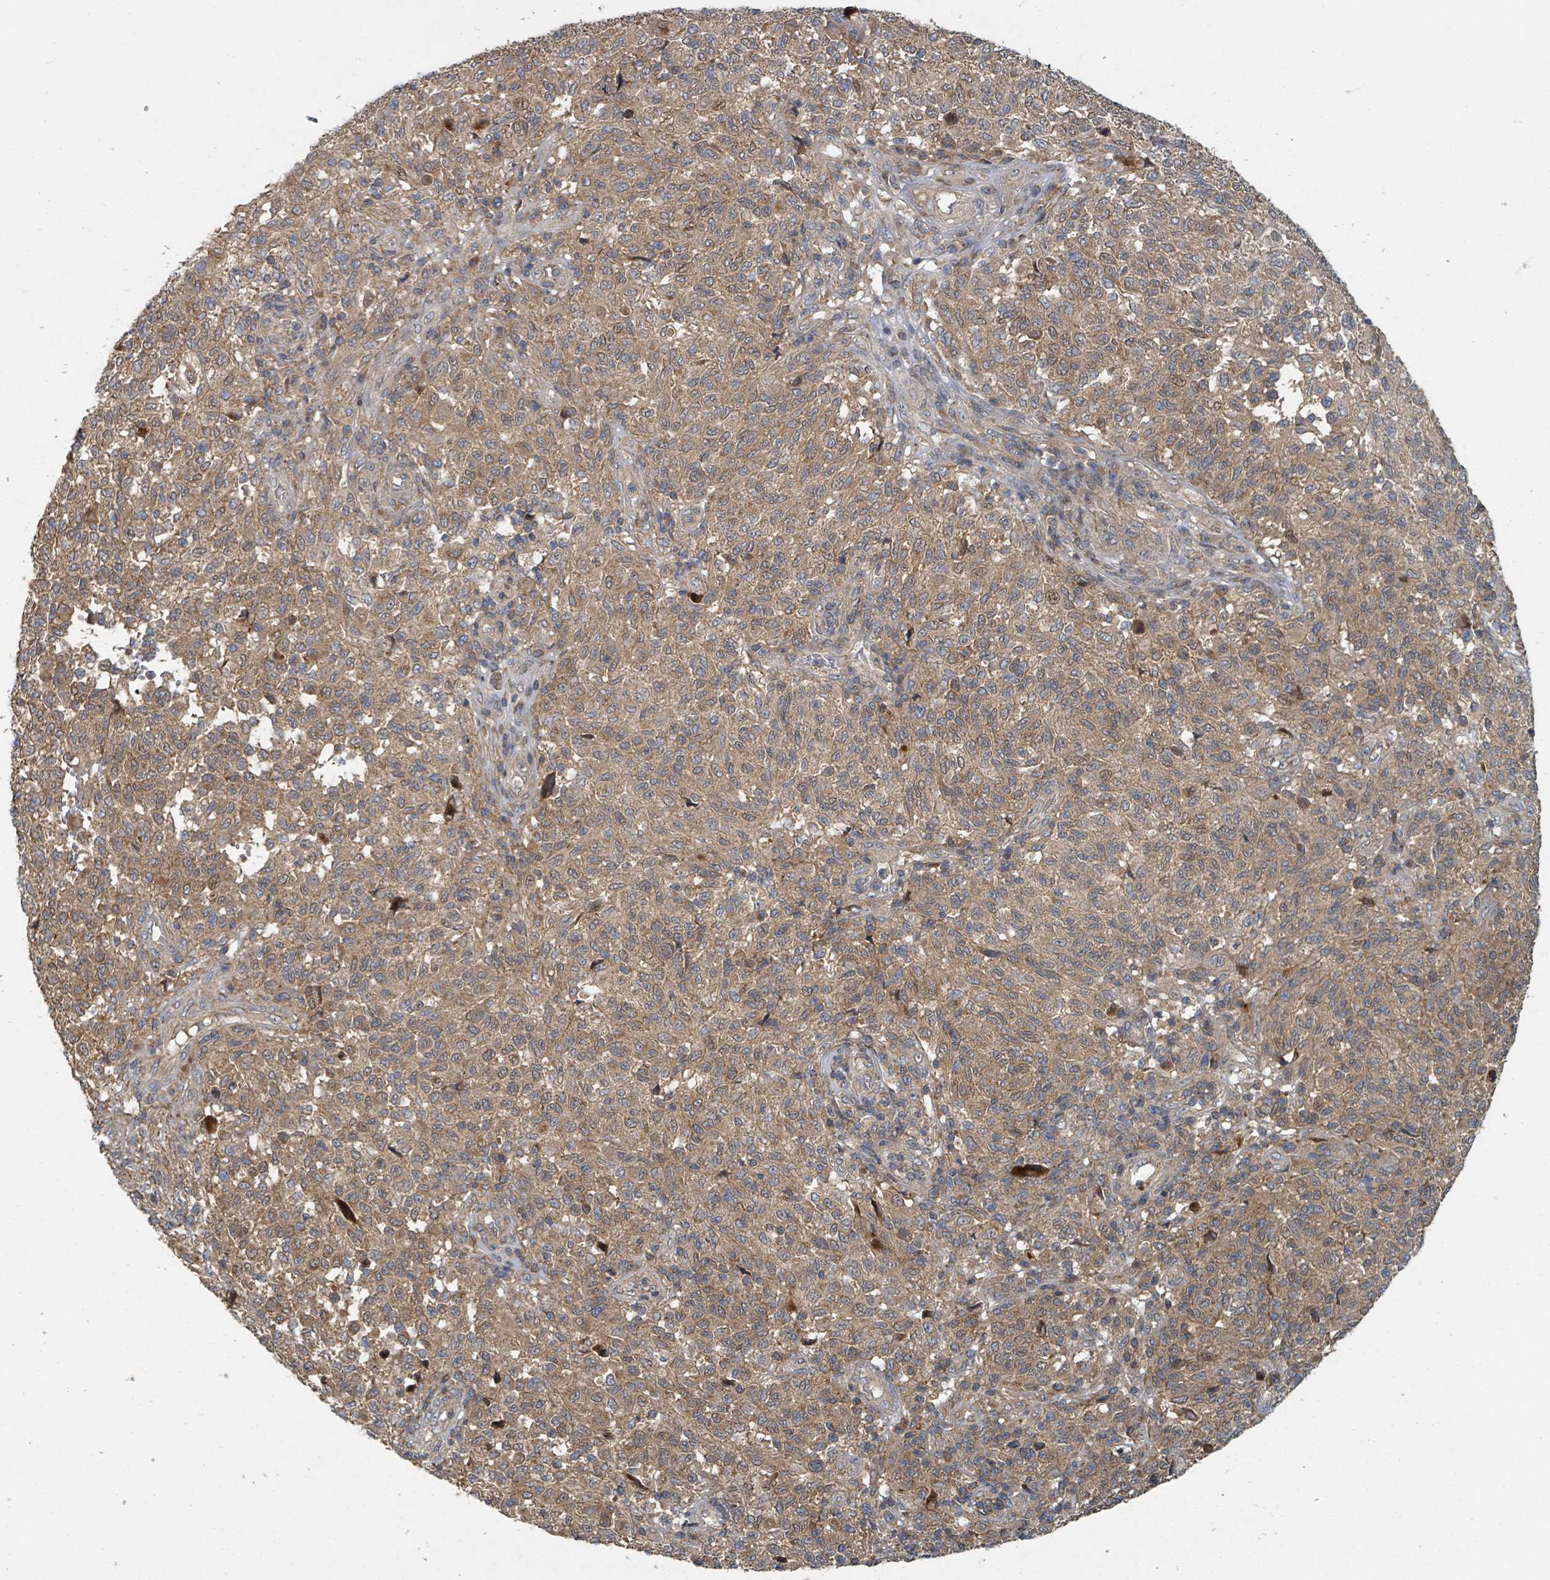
{"staining": {"intensity": "moderate", "quantity": ">75%", "location": "cytoplasmic/membranous"}, "tissue": "melanoma", "cell_type": "Tumor cells", "image_type": "cancer", "snomed": [{"axis": "morphology", "description": "Malignant melanoma, NOS"}, {"axis": "topography", "description": "Skin"}], "caption": "The micrograph demonstrates immunohistochemical staining of melanoma. There is moderate cytoplasmic/membranous staining is appreciated in about >75% of tumor cells. The staining is performed using DAB (3,3'-diaminobenzidine) brown chromogen to label protein expression. The nuclei are counter-stained blue using hematoxylin.", "gene": "DPM1", "patient": {"sex": "male", "age": 66}}